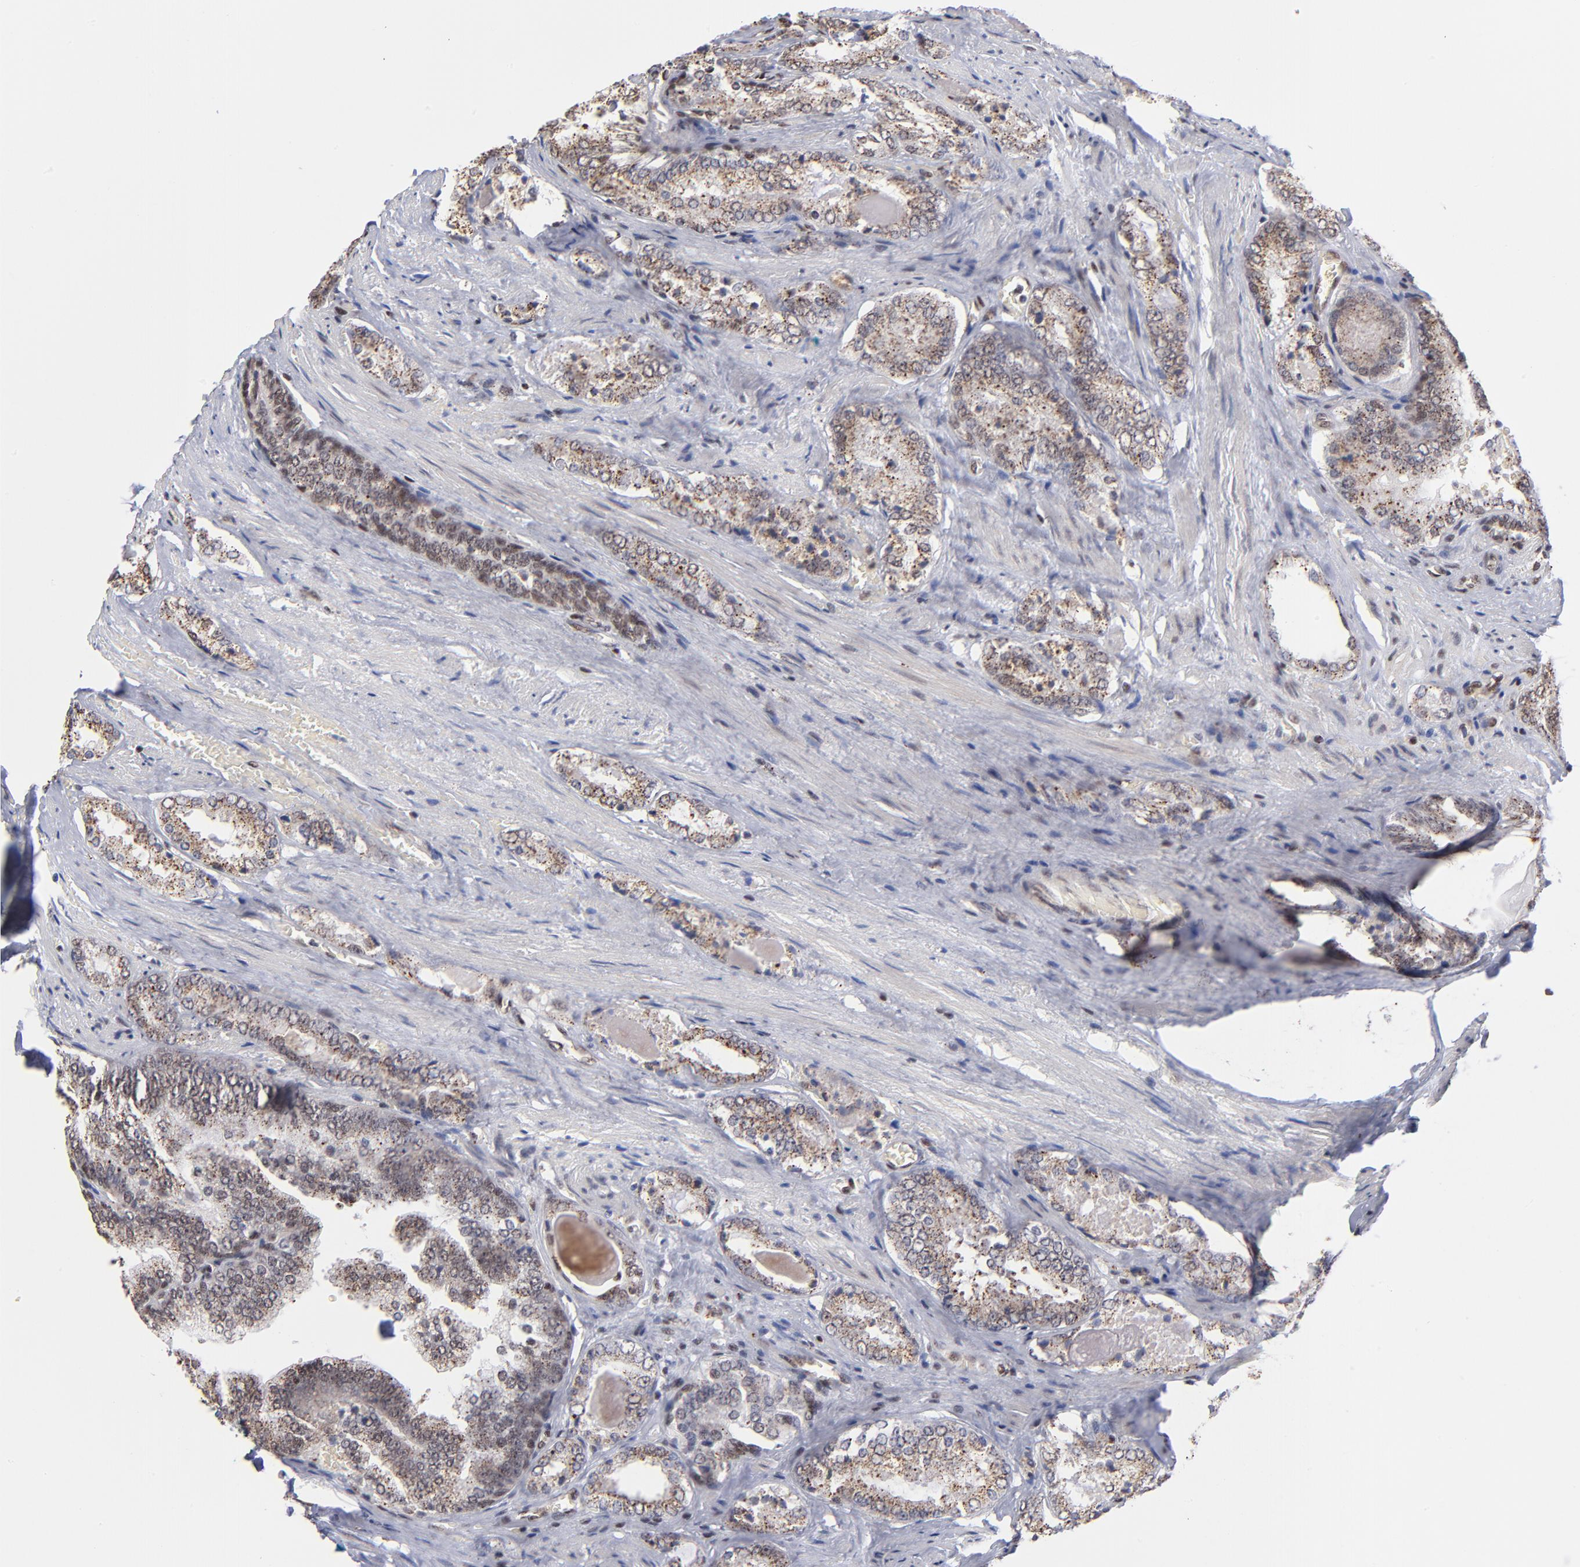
{"staining": {"intensity": "weak", "quantity": ">75%", "location": "cytoplasmic/membranous"}, "tissue": "prostate cancer", "cell_type": "Tumor cells", "image_type": "cancer", "snomed": [{"axis": "morphology", "description": "Adenocarcinoma, Medium grade"}, {"axis": "topography", "description": "Prostate"}], "caption": "IHC (DAB) staining of prostate adenocarcinoma (medium-grade) demonstrates weak cytoplasmic/membranous protein expression in about >75% of tumor cells. Immunohistochemistry stains the protein of interest in brown and the nuclei are stained blue.", "gene": "GABPA", "patient": {"sex": "male", "age": 60}}